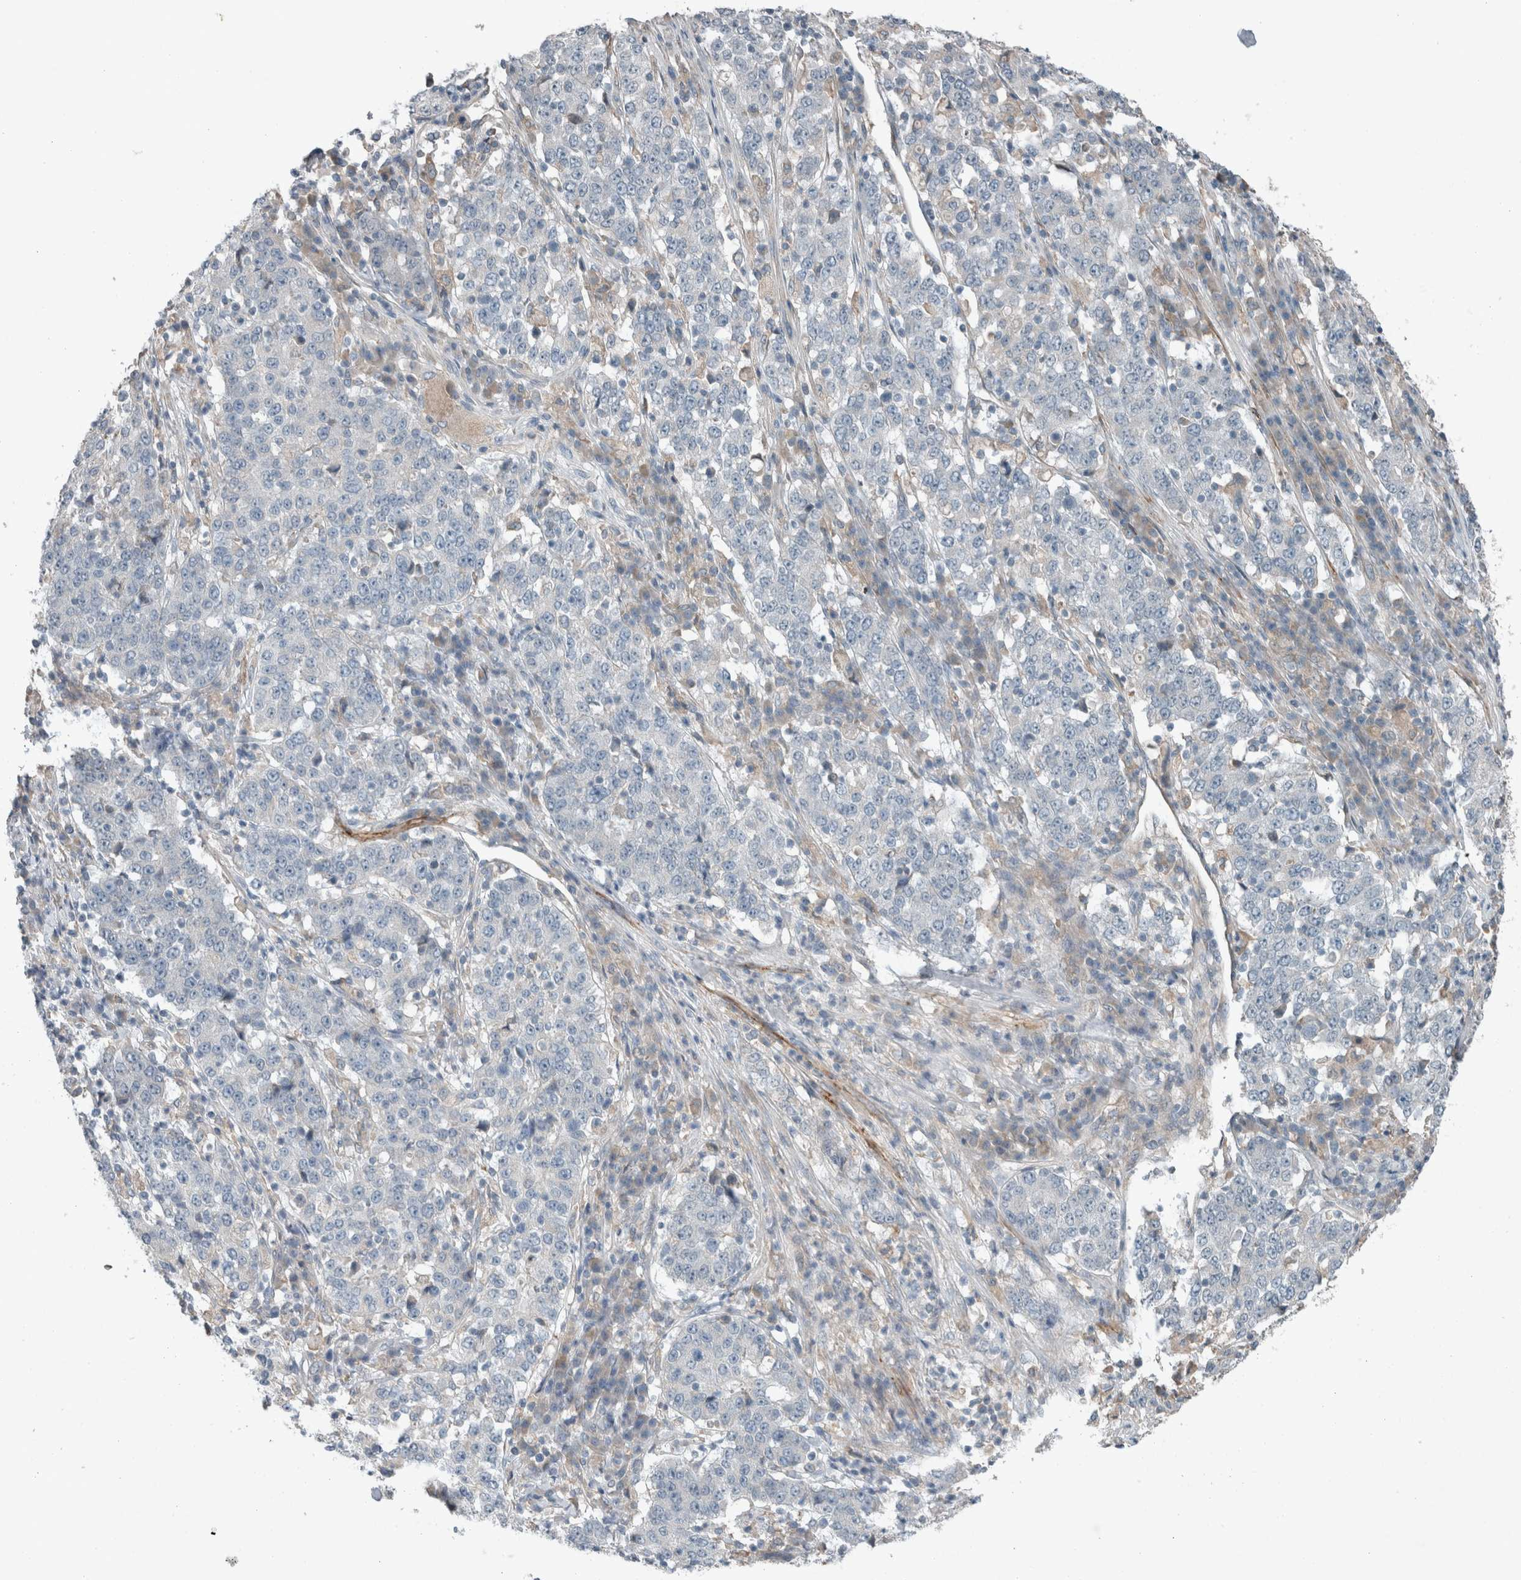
{"staining": {"intensity": "negative", "quantity": "none", "location": "none"}, "tissue": "stomach cancer", "cell_type": "Tumor cells", "image_type": "cancer", "snomed": [{"axis": "morphology", "description": "Adenocarcinoma, NOS"}, {"axis": "topography", "description": "Stomach"}], "caption": "Tumor cells show no significant protein staining in stomach cancer.", "gene": "JADE2", "patient": {"sex": "male", "age": 59}}